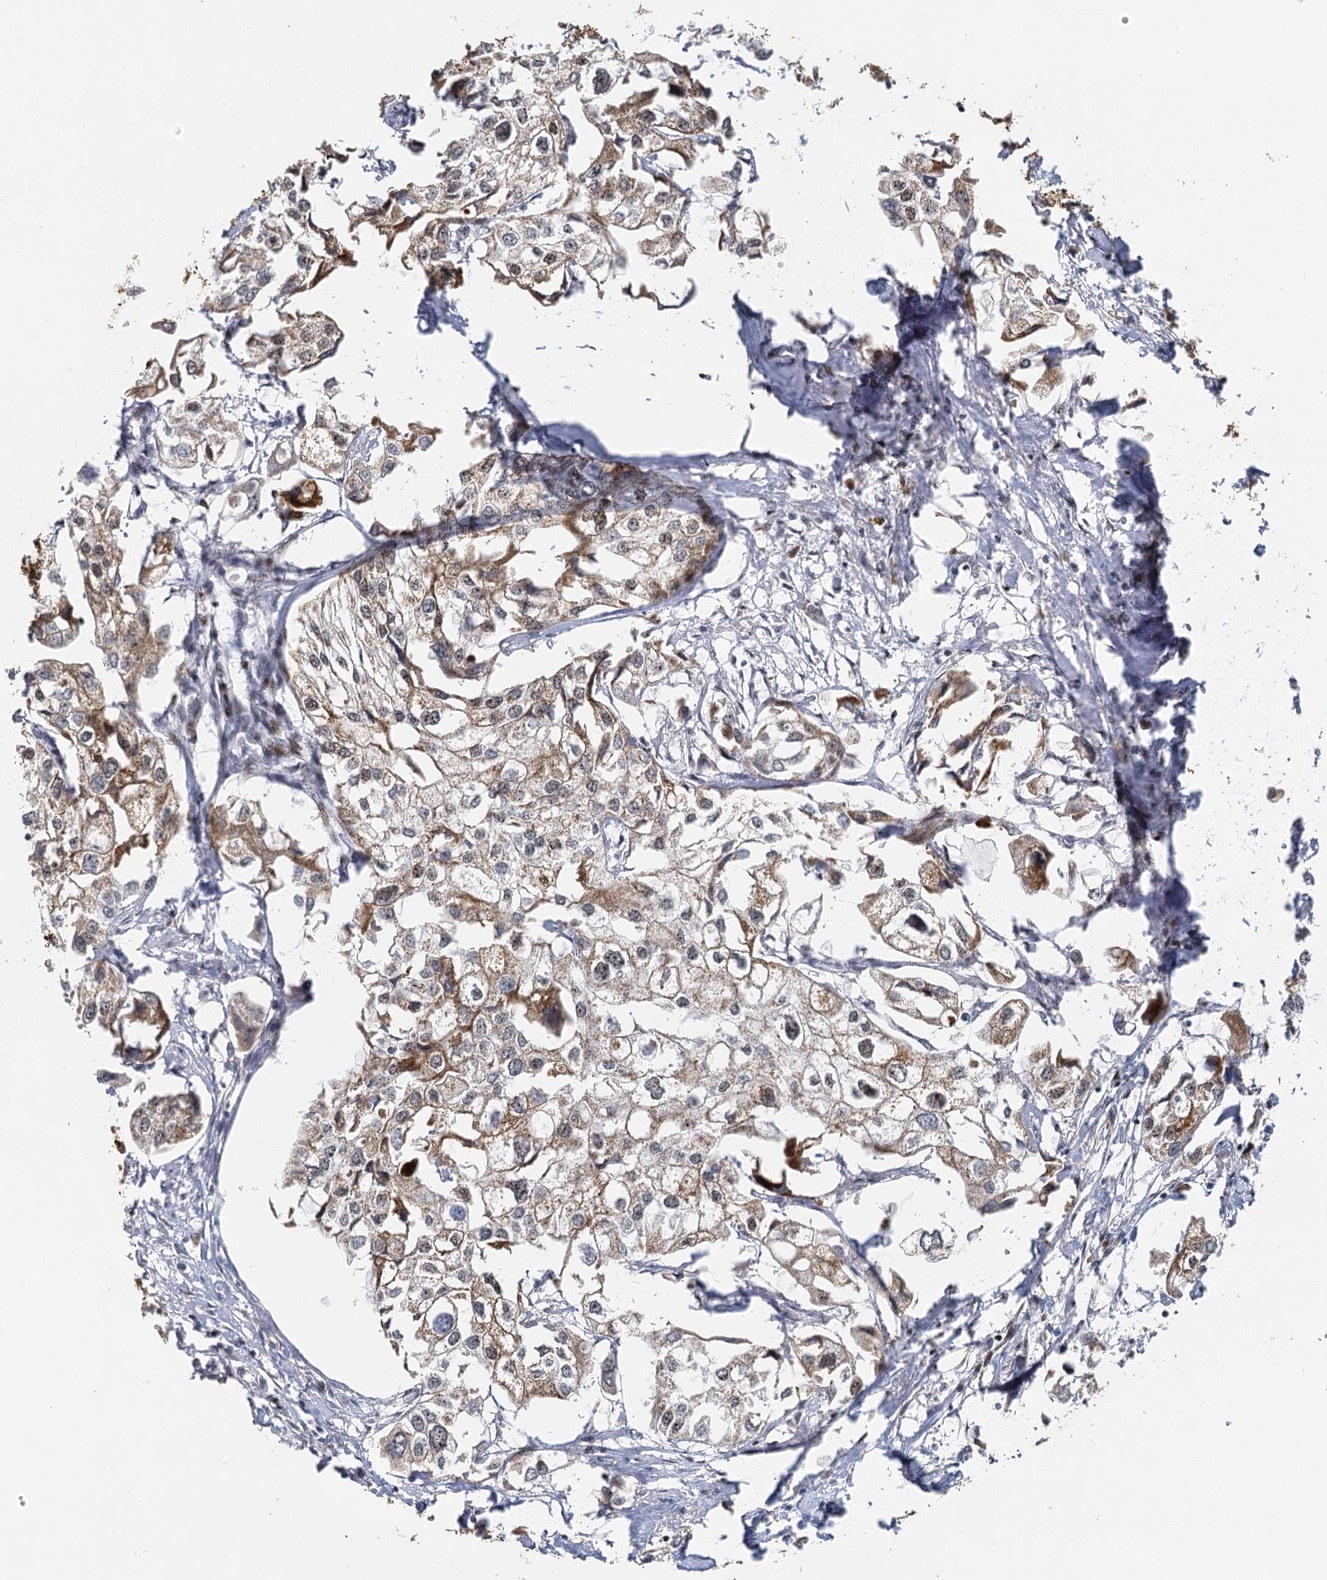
{"staining": {"intensity": "moderate", "quantity": "25%-75%", "location": "cytoplasmic/membranous"}, "tissue": "urothelial cancer", "cell_type": "Tumor cells", "image_type": "cancer", "snomed": [{"axis": "morphology", "description": "Urothelial carcinoma, High grade"}, {"axis": "topography", "description": "Urinary bladder"}], "caption": "Immunohistochemistry of urothelial cancer shows medium levels of moderate cytoplasmic/membranous staining in about 25%-75% of tumor cells. (Stains: DAB in brown, nuclei in blue, Microscopy: brightfield microscopy at high magnification).", "gene": "IL11RA", "patient": {"sex": "male", "age": 64}}